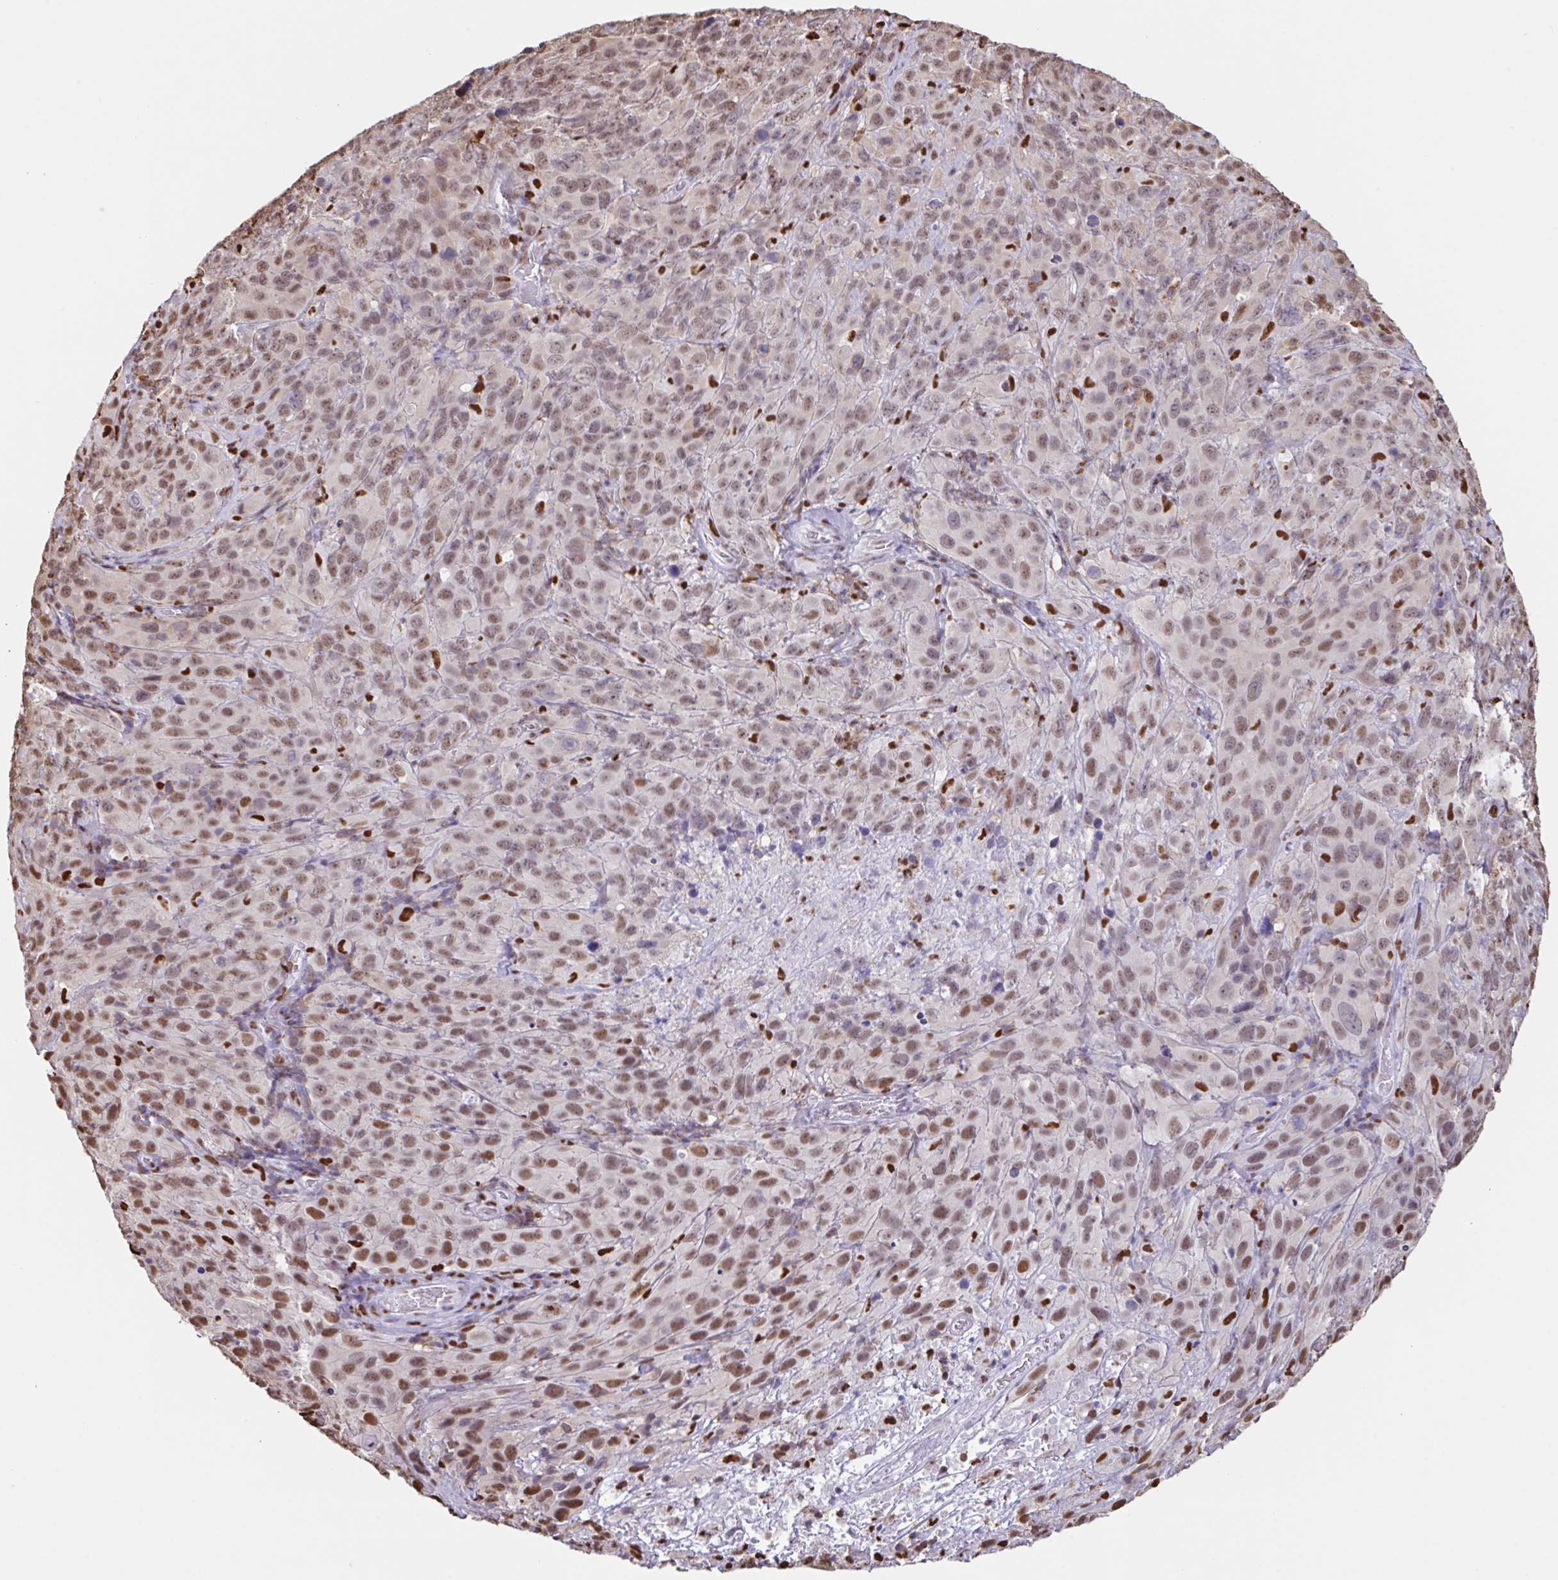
{"staining": {"intensity": "moderate", "quantity": ">75%", "location": "nuclear"}, "tissue": "cervical cancer", "cell_type": "Tumor cells", "image_type": "cancer", "snomed": [{"axis": "morphology", "description": "Squamous cell carcinoma, NOS"}, {"axis": "topography", "description": "Cervix"}], "caption": "Tumor cells demonstrate medium levels of moderate nuclear staining in about >75% of cells in cervical cancer (squamous cell carcinoma). (Brightfield microscopy of DAB IHC at high magnification).", "gene": "BTBD10", "patient": {"sex": "female", "age": 51}}